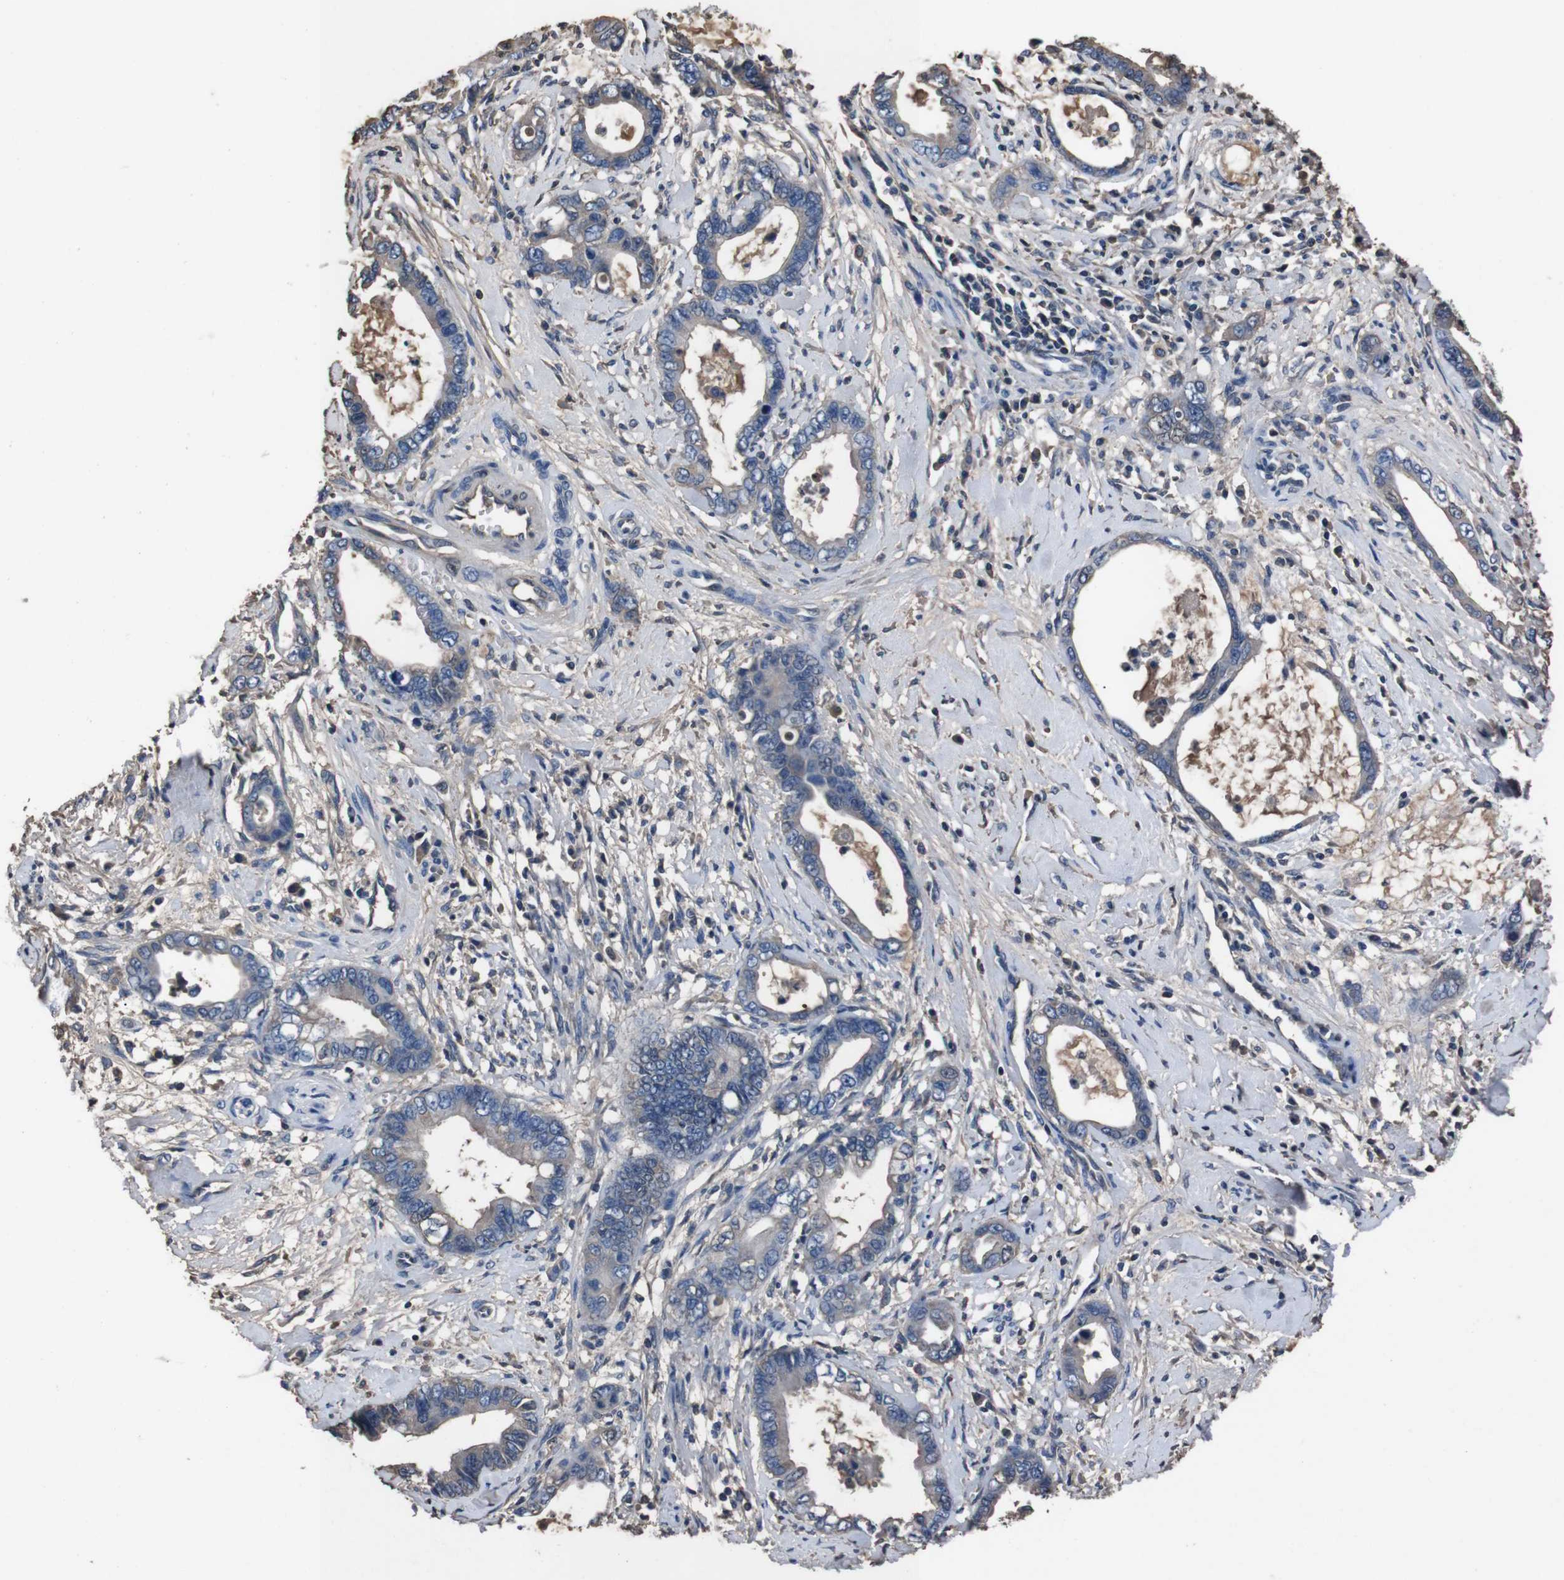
{"staining": {"intensity": "weak", "quantity": ">75%", "location": "cytoplasmic/membranous"}, "tissue": "cervical cancer", "cell_type": "Tumor cells", "image_type": "cancer", "snomed": [{"axis": "morphology", "description": "Adenocarcinoma, NOS"}, {"axis": "topography", "description": "Cervix"}], "caption": "Human adenocarcinoma (cervical) stained for a protein (brown) demonstrates weak cytoplasmic/membranous positive staining in about >75% of tumor cells.", "gene": "LEP", "patient": {"sex": "female", "age": 44}}